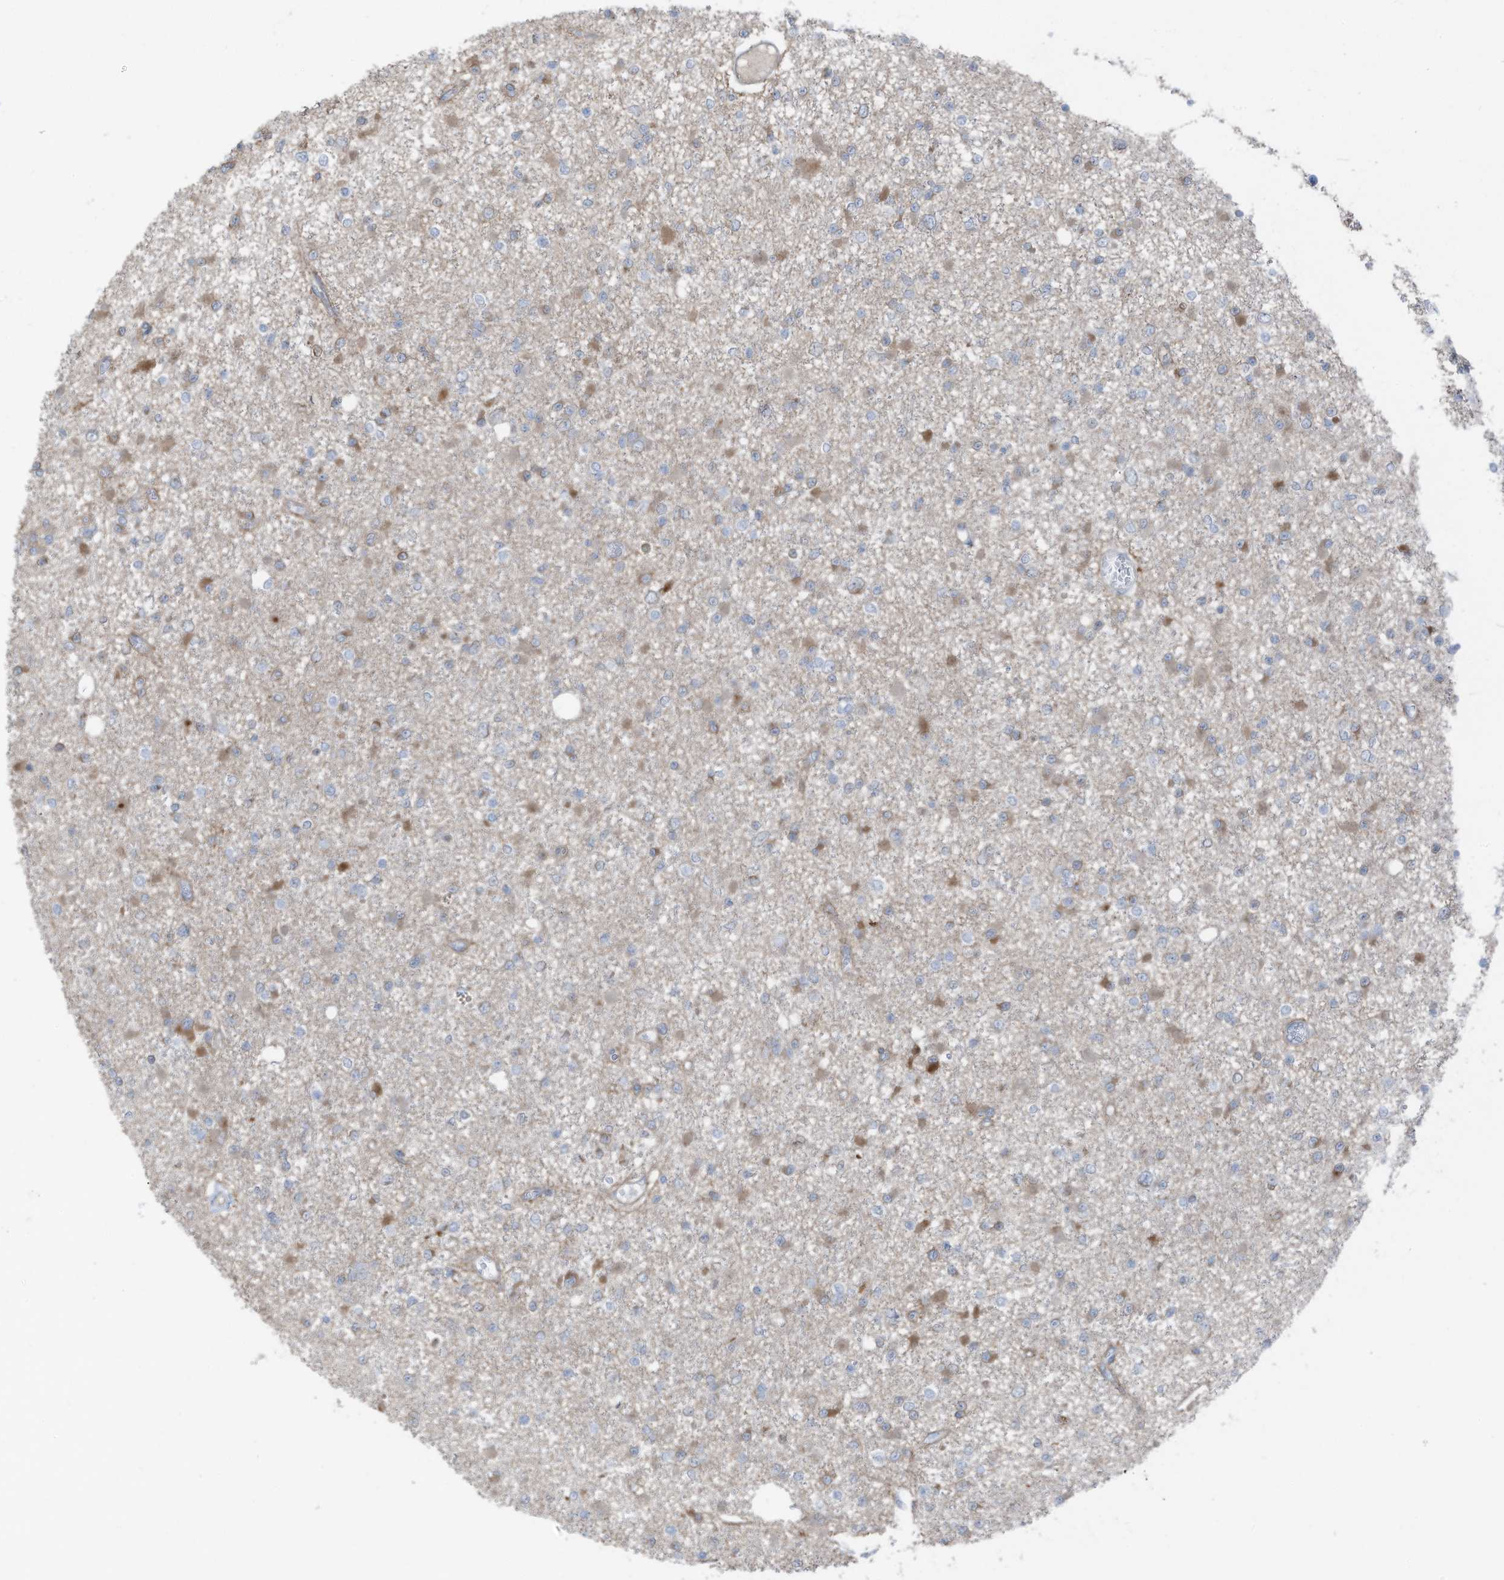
{"staining": {"intensity": "weak", "quantity": "<25%", "location": "cytoplasmic/membranous"}, "tissue": "glioma", "cell_type": "Tumor cells", "image_type": "cancer", "snomed": [{"axis": "morphology", "description": "Glioma, malignant, Low grade"}, {"axis": "topography", "description": "Brain"}], "caption": "High magnification brightfield microscopy of malignant glioma (low-grade) stained with DAB (3,3'-diaminobenzidine) (brown) and counterstained with hematoxylin (blue): tumor cells show no significant positivity. (Stains: DAB immunohistochemistry (IHC) with hematoxylin counter stain, Microscopy: brightfield microscopy at high magnification).", "gene": "ARHGEF33", "patient": {"sex": "female", "age": 22}}